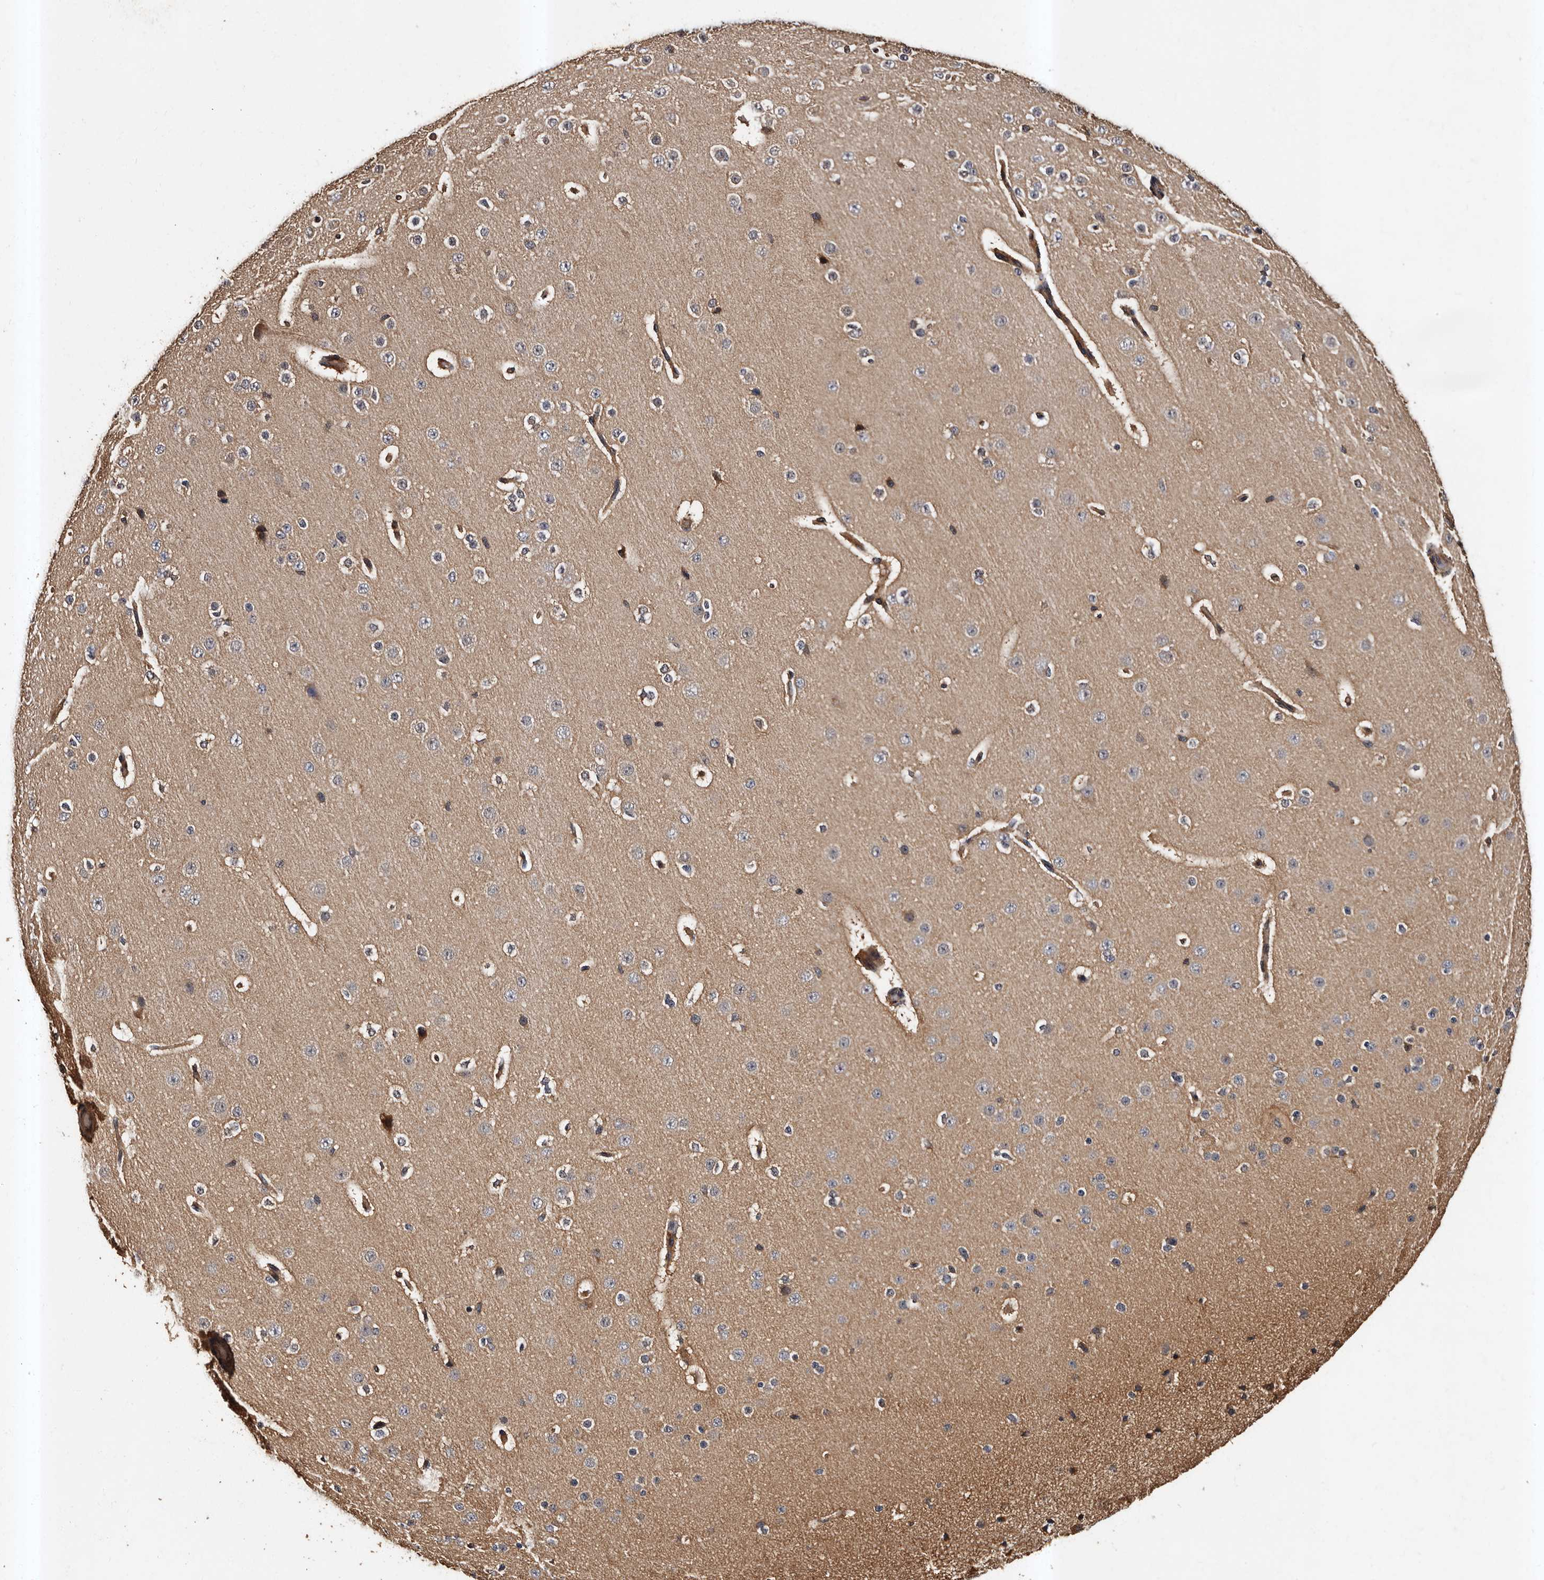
{"staining": {"intensity": "moderate", "quantity": ">75%", "location": "cytoplasmic/membranous"}, "tissue": "cerebral cortex", "cell_type": "Endothelial cells", "image_type": "normal", "snomed": [{"axis": "morphology", "description": "Normal tissue, NOS"}, {"axis": "morphology", "description": "Developmental malformation"}, {"axis": "topography", "description": "Cerebral cortex"}], "caption": "Cerebral cortex stained with a protein marker shows moderate staining in endothelial cells.", "gene": "ADCK5", "patient": {"sex": "female", "age": 30}}